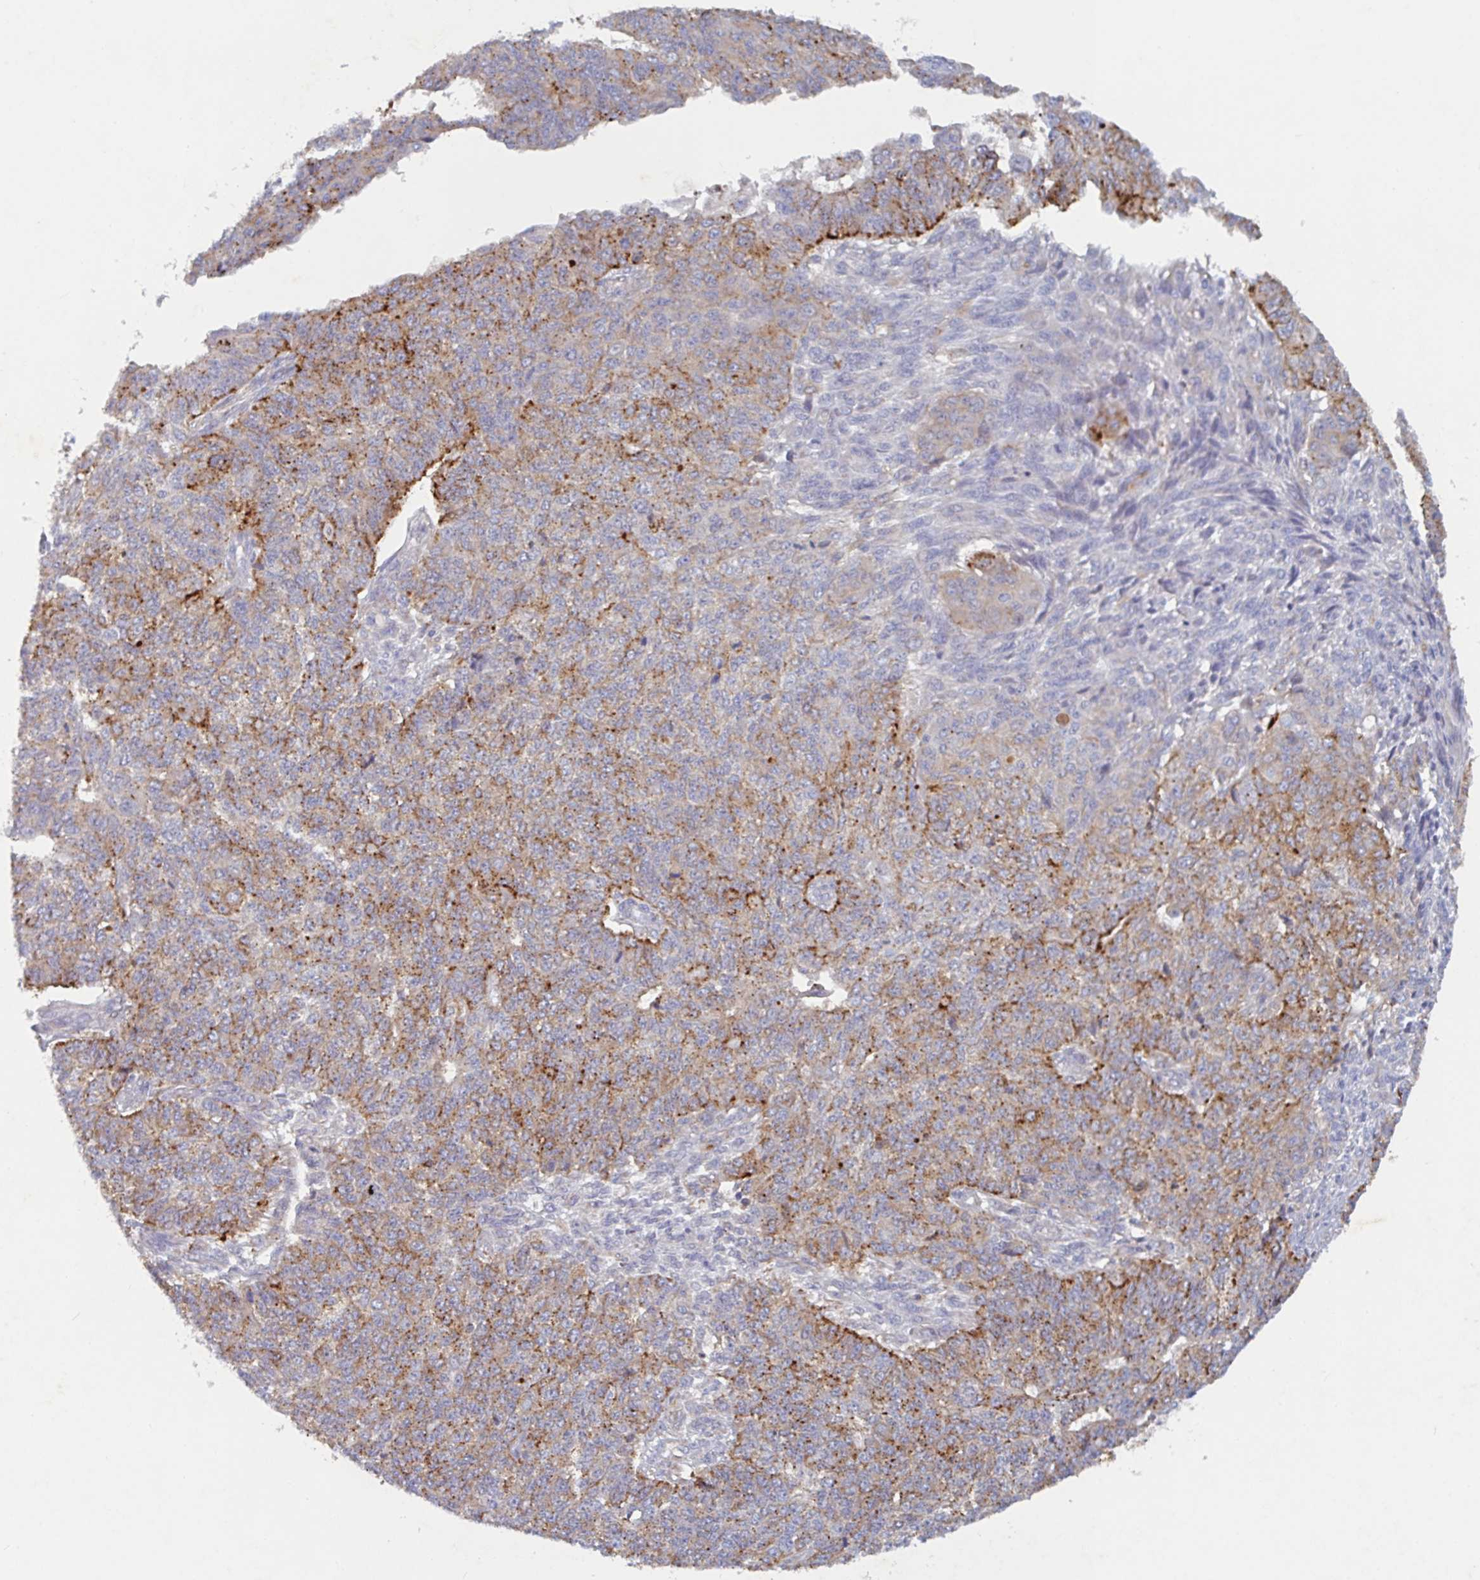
{"staining": {"intensity": "moderate", "quantity": ">75%", "location": "cytoplasmic/membranous"}, "tissue": "endometrial cancer", "cell_type": "Tumor cells", "image_type": "cancer", "snomed": [{"axis": "morphology", "description": "Adenocarcinoma, NOS"}, {"axis": "topography", "description": "Endometrium"}], "caption": "Endometrial cancer was stained to show a protein in brown. There is medium levels of moderate cytoplasmic/membranous positivity in approximately >75% of tumor cells. Nuclei are stained in blue.", "gene": "MANBA", "patient": {"sex": "female", "age": 32}}